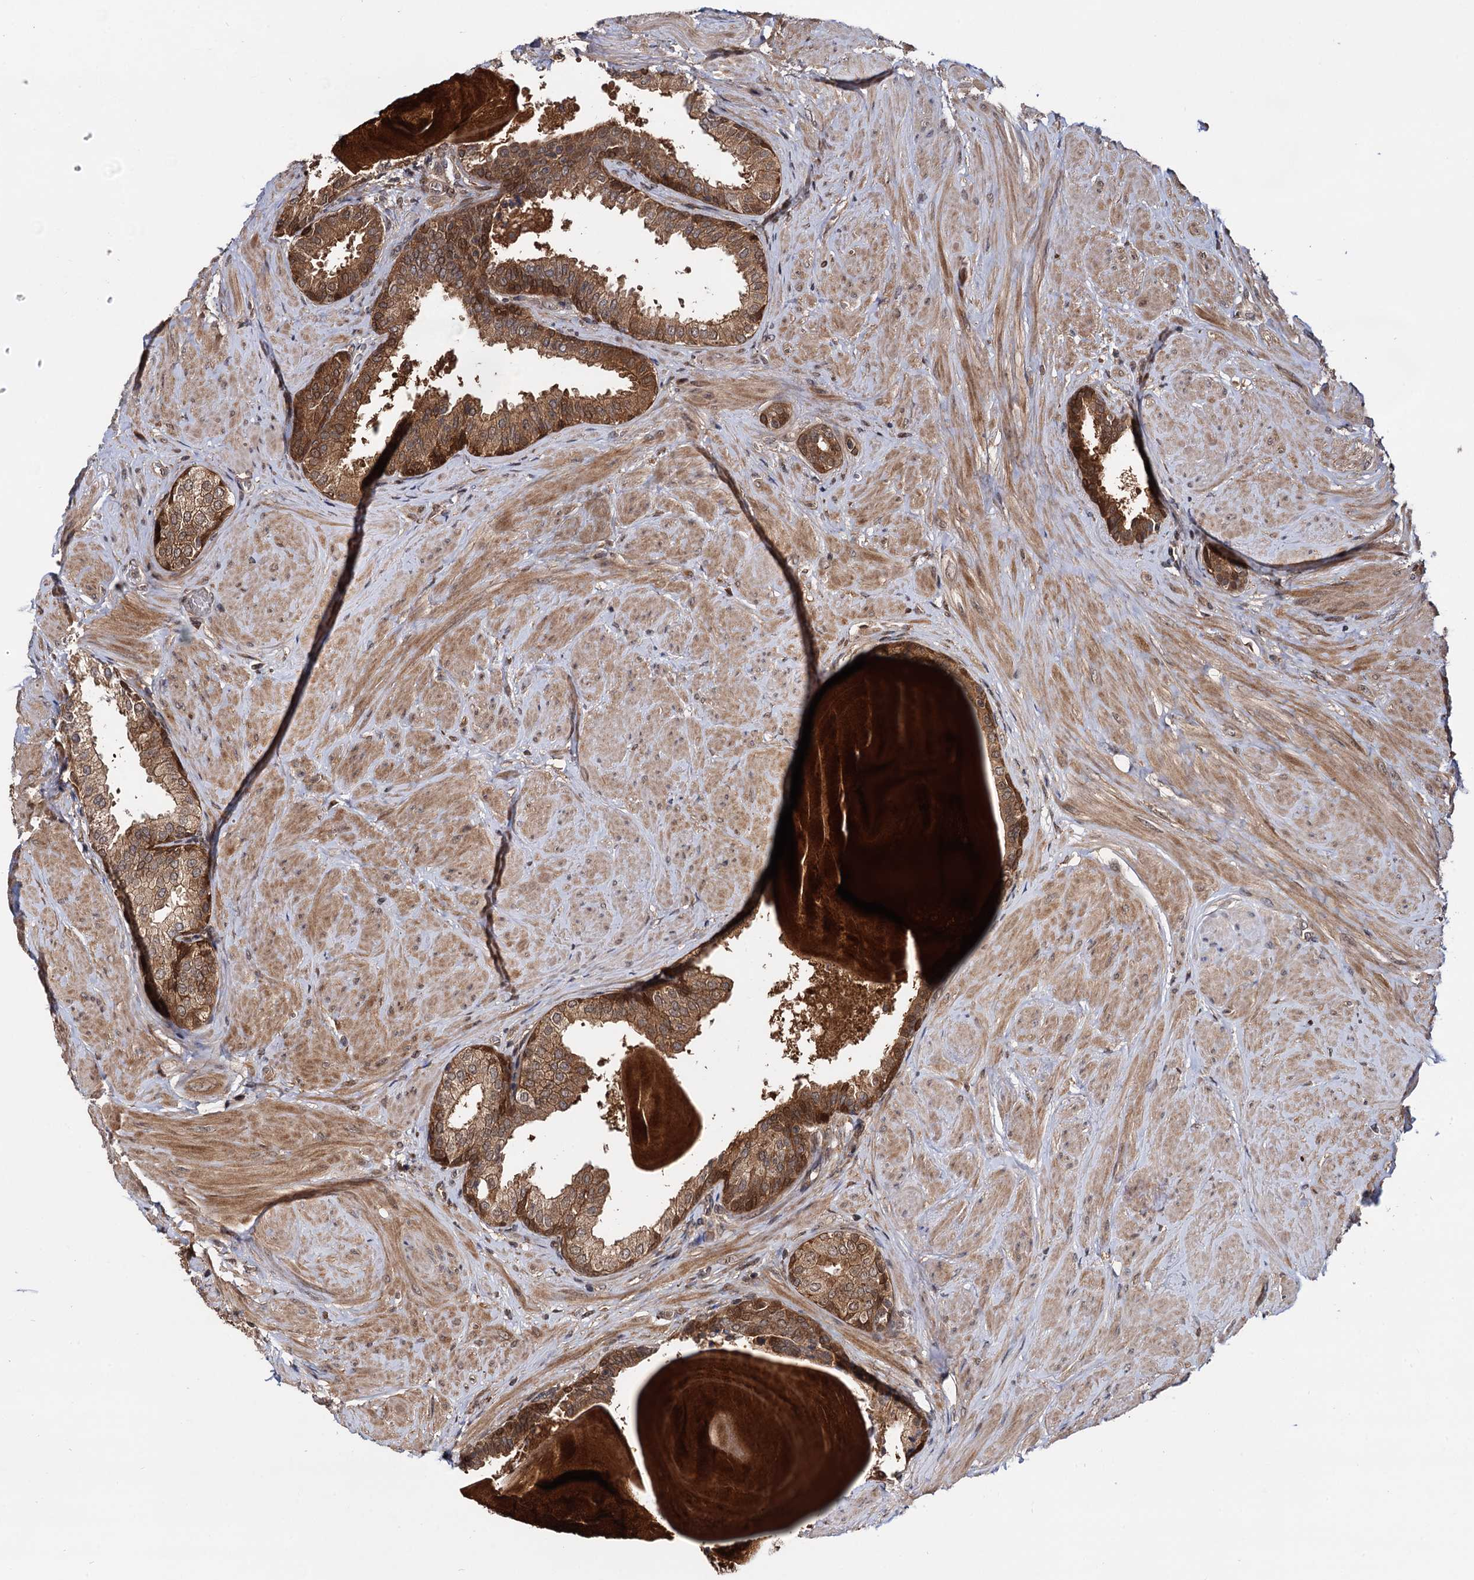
{"staining": {"intensity": "strong", "quantity": ">75%", "location": "cytoplasmic/membranous"}, "tissue": "prostate", "cell_type": "Glandular cells", "image_type": "normal", "snomed": [{"axis": "morphology", "description": "Normal tissue, NOS"}, {"axis": "topography", "description": "Prostate"}], "caption": "Brown immunohistochemical staining in unremarkable prostate displays strong cytoplasmic/membranous positivity in approximately >75% of glandular cells.", "gene": "SELENOP", "patient": {"sex": "male", "age": 48}}